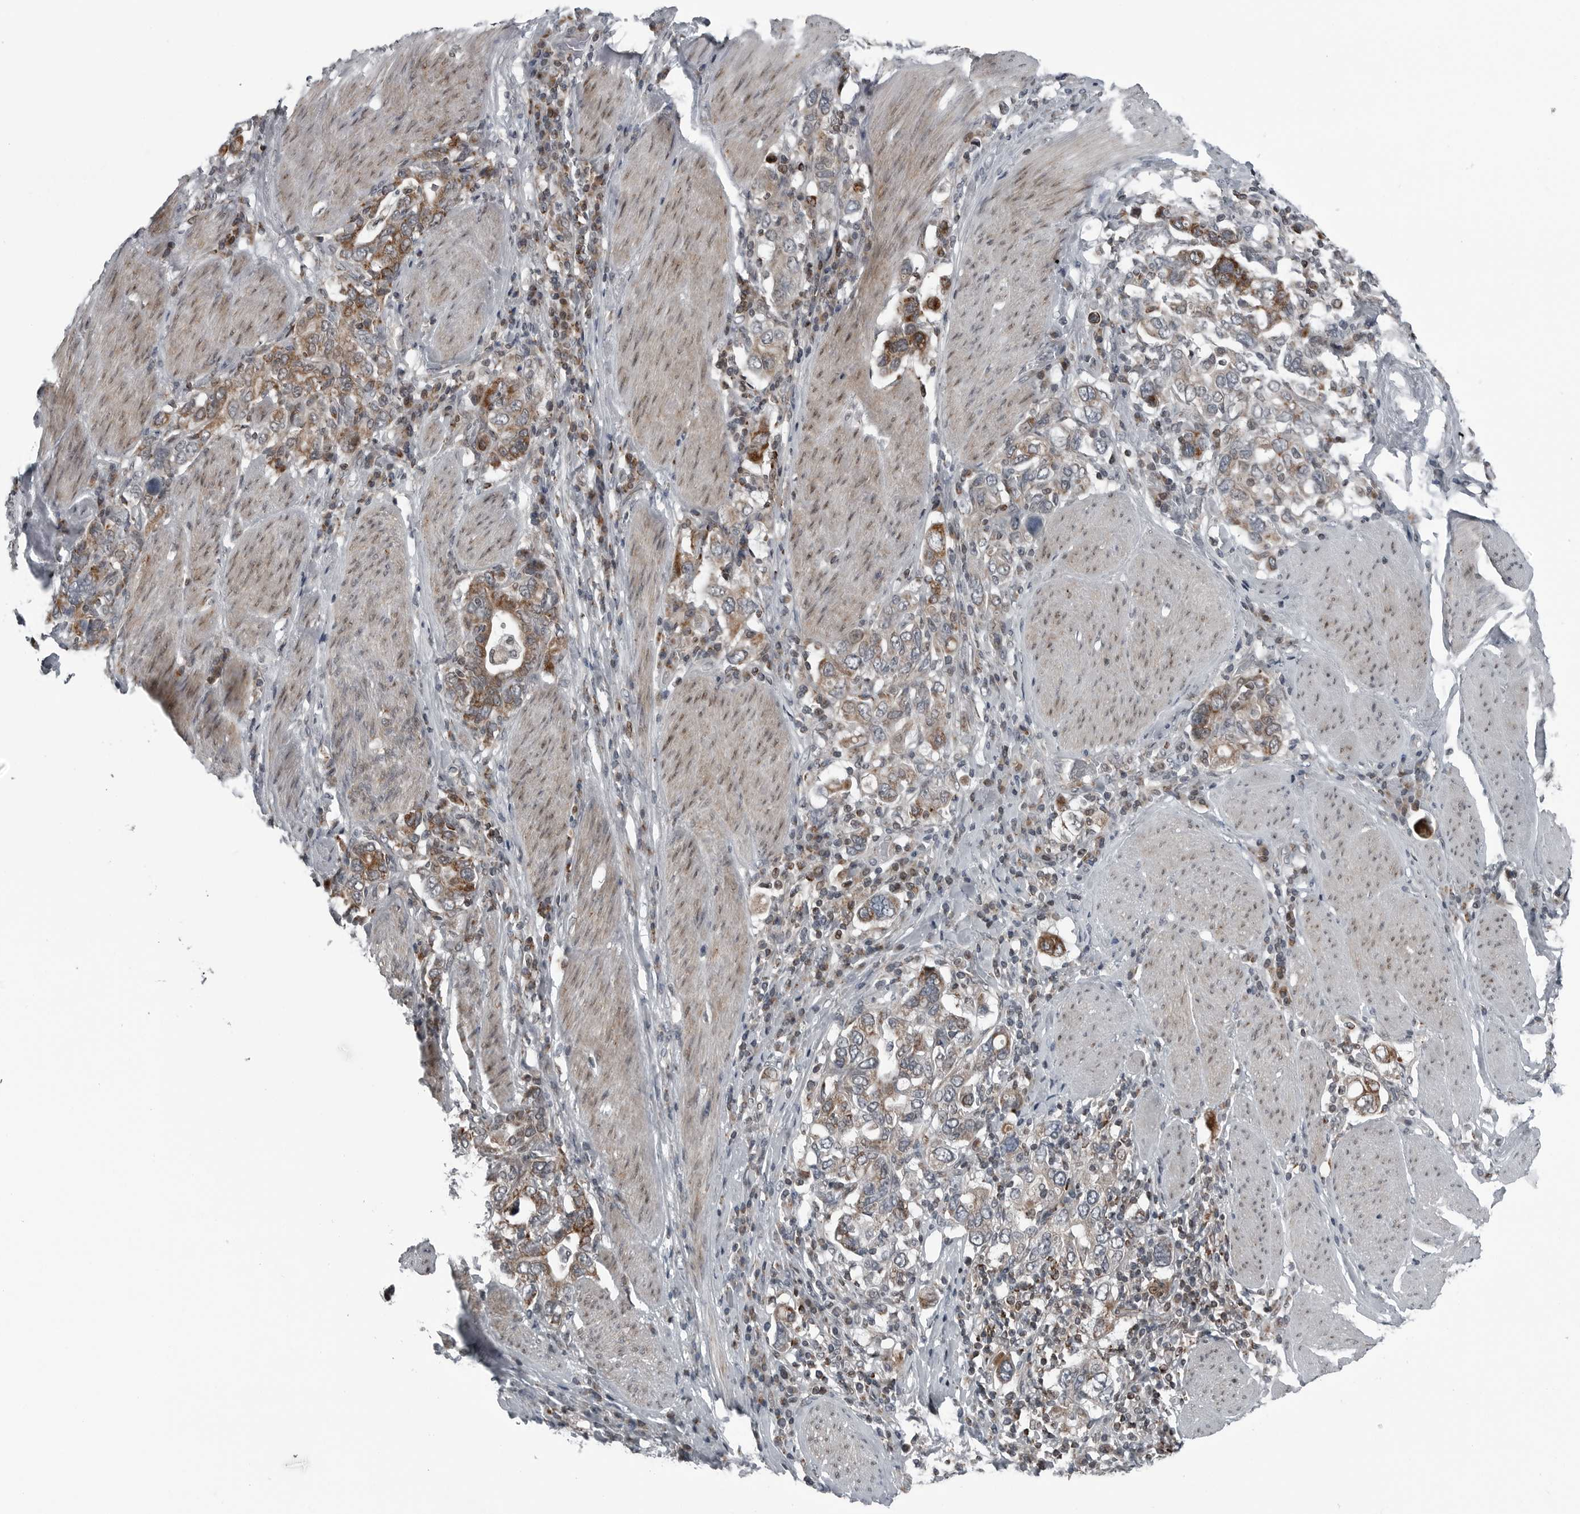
{"staining": {"intensity": "moderate", "quantity": ">75%", "location": "cytoplasmic/membranous"}, "tissue": "stomach cancer", "cell_type": "Tumor cells", "image_type": "cancer", "snomed": [{"axis": "morphology", "description": "Adenocarcinoma, NOS"}, {"axis": "topography", "description": "Stomach, upper"}], "caption": "A medium amount of moderate cytoplasmic/membranous positivity is present in about >75% of tumor cells in adenocarcinoma (stomach) tissue.", "gene": "GAK", "patient": {"sex": "male", "age": 62}}